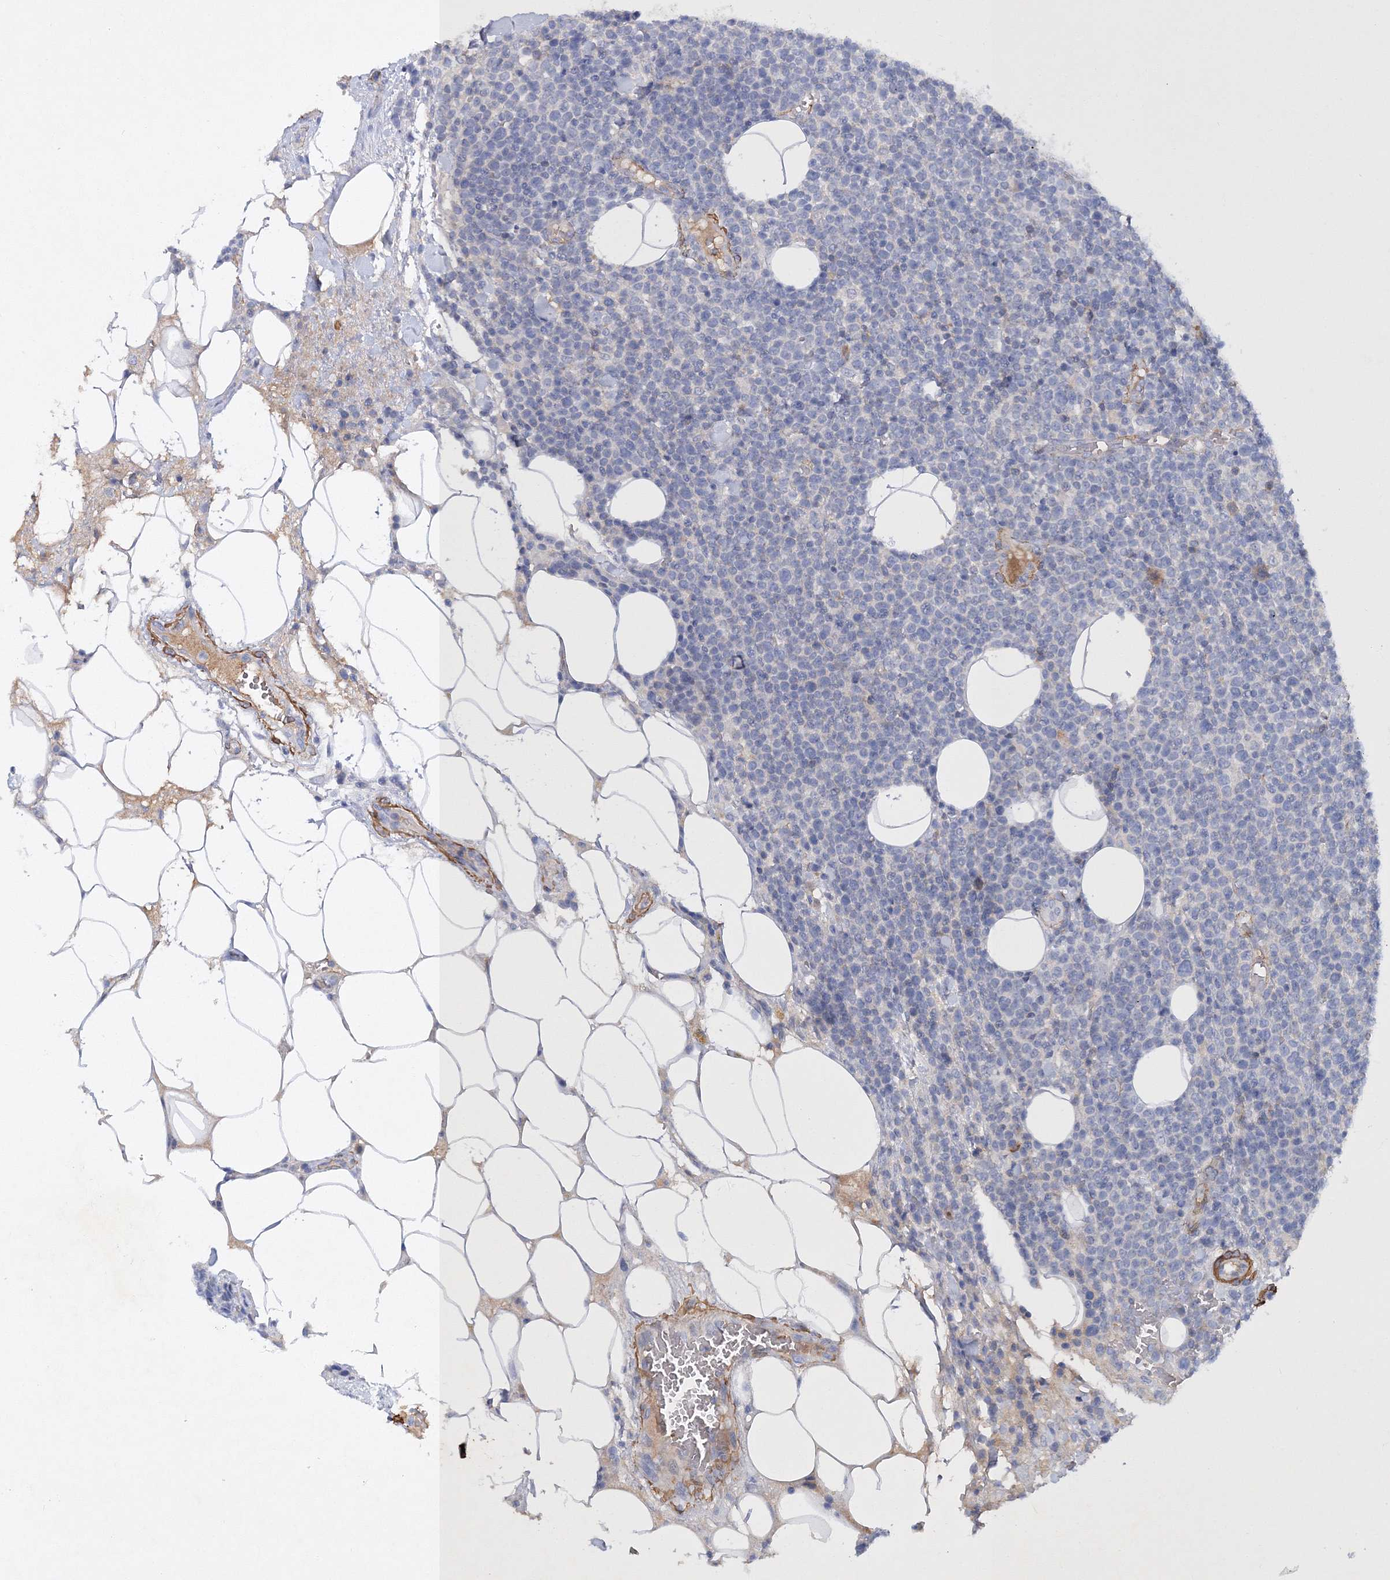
{"staining": {"intensity": "negative", "quantity": "none", "location": "none"}, "tissue": "lymphoma", "cell_type": "Tumor cells", "image_type": "cancer", "snomed": [{"axis": "morphology", "description": "Malignant lymphoma, non-Hodgkin's type, High grade"}, {"axis": "topography", "description": "Lymph node"}], "caption": "DAB immunohistochemical staining of human high-grade malignant lymphoma, non-Hodgkin's type exhibits no significant expression in tumor cells.", "gene": "RTN2", "patient": {"sex": "male", "age": 61}}